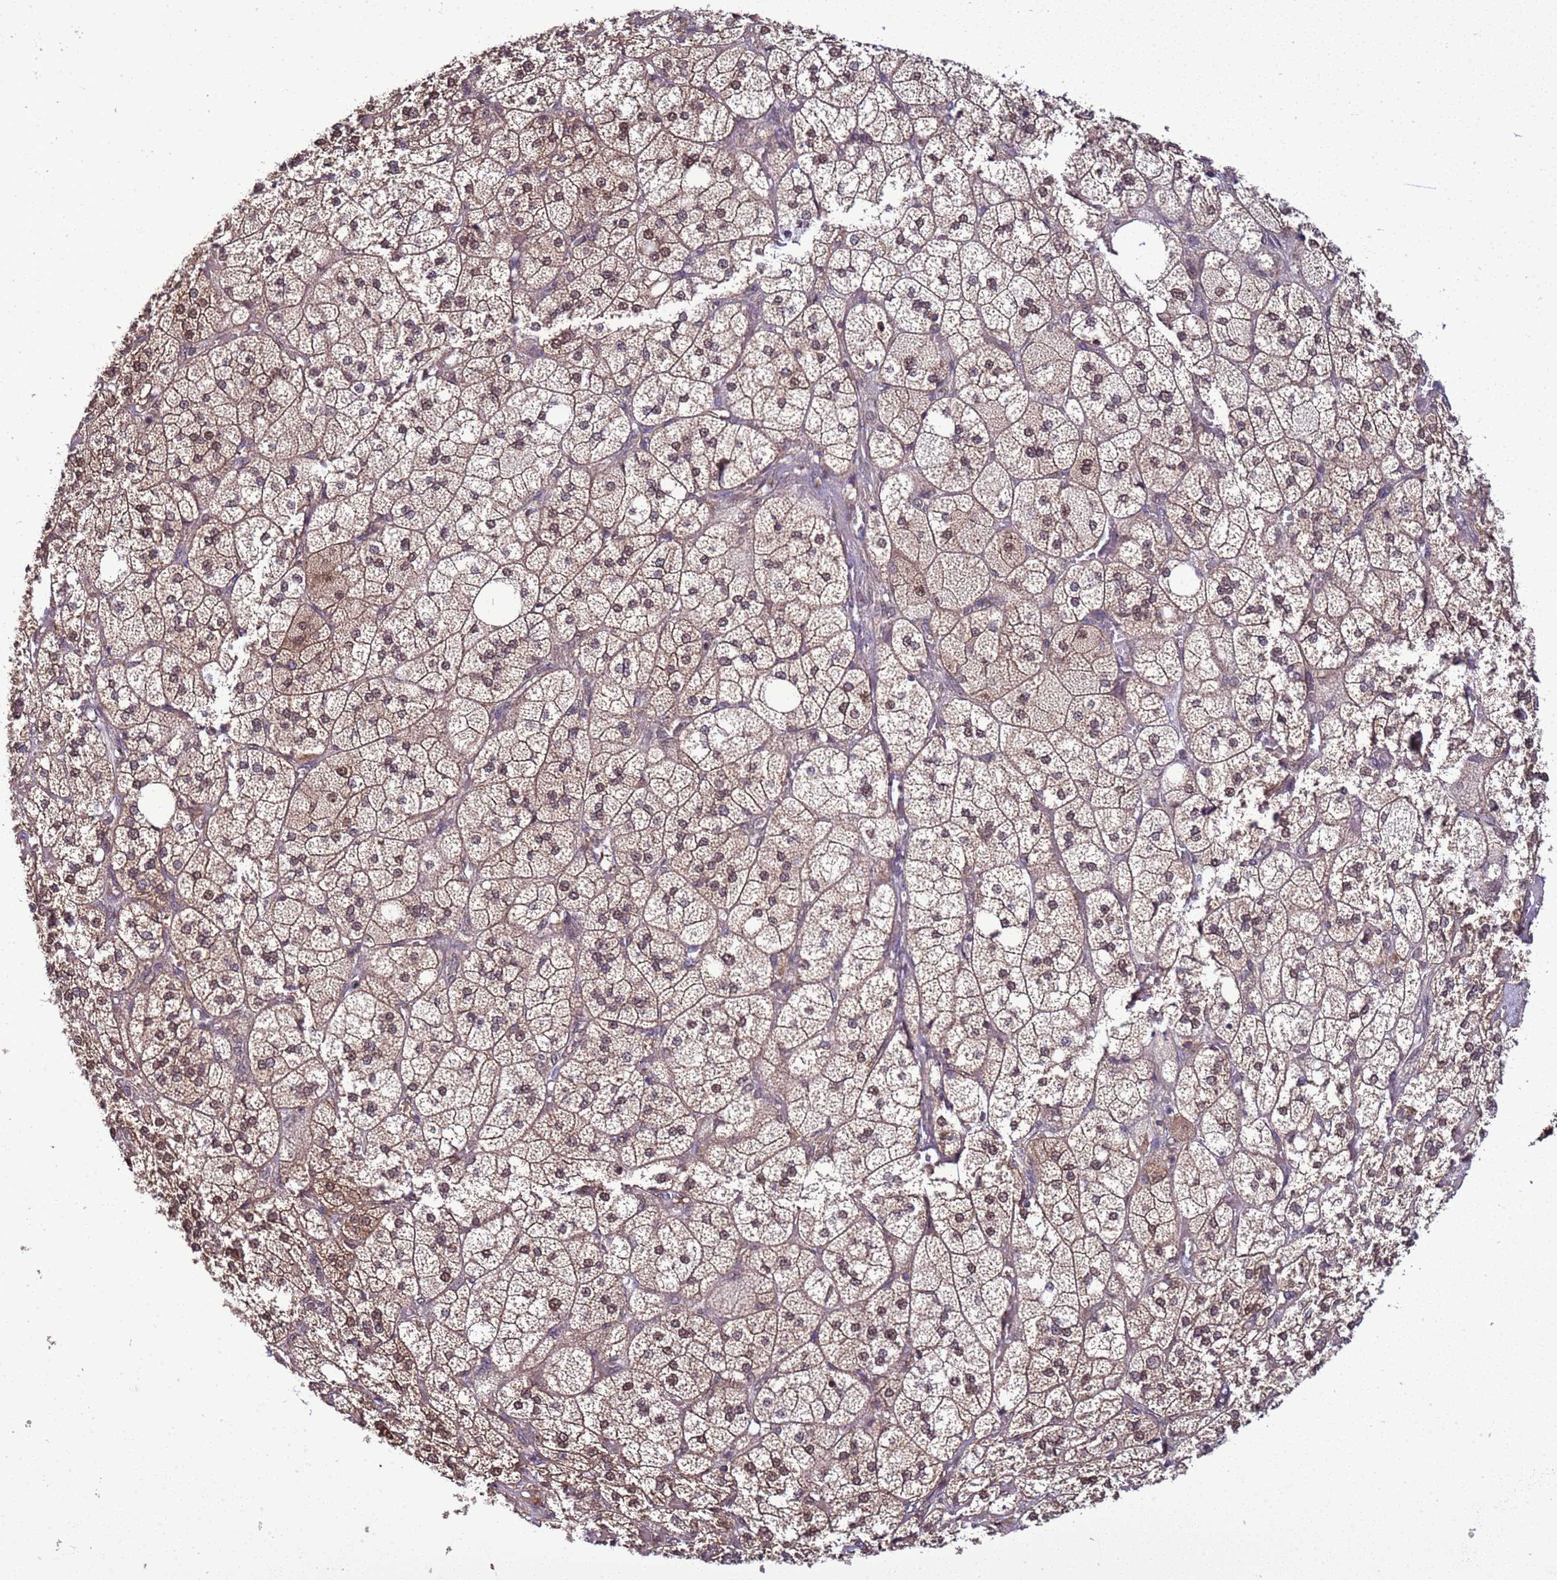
{"staining": {"intensity": "strong", "quantity": ">75%", "location": "cytoplasmic/membranous,nuclear"}, "tissue": "adrenal gland", "cell_type": "Glandular cells", "image_type": "normal", "snomed": [{"axis": "morphology", "description": "Normal tissue, NOS"}, {"axis": "topography", "description": "Adrenal gland"}], "caption": "Immunohistochemistry (IHC) of unremarkable human adrenal gland demonstrates high levels of strong cytoplasmic/membranous,nuclear positivity in about >75% of glandular cells. (DAB = brown stain, brightfield microscopy at high magnification).", "gene": "GEN1", "patient": {"sex": "male", "age": 61}}